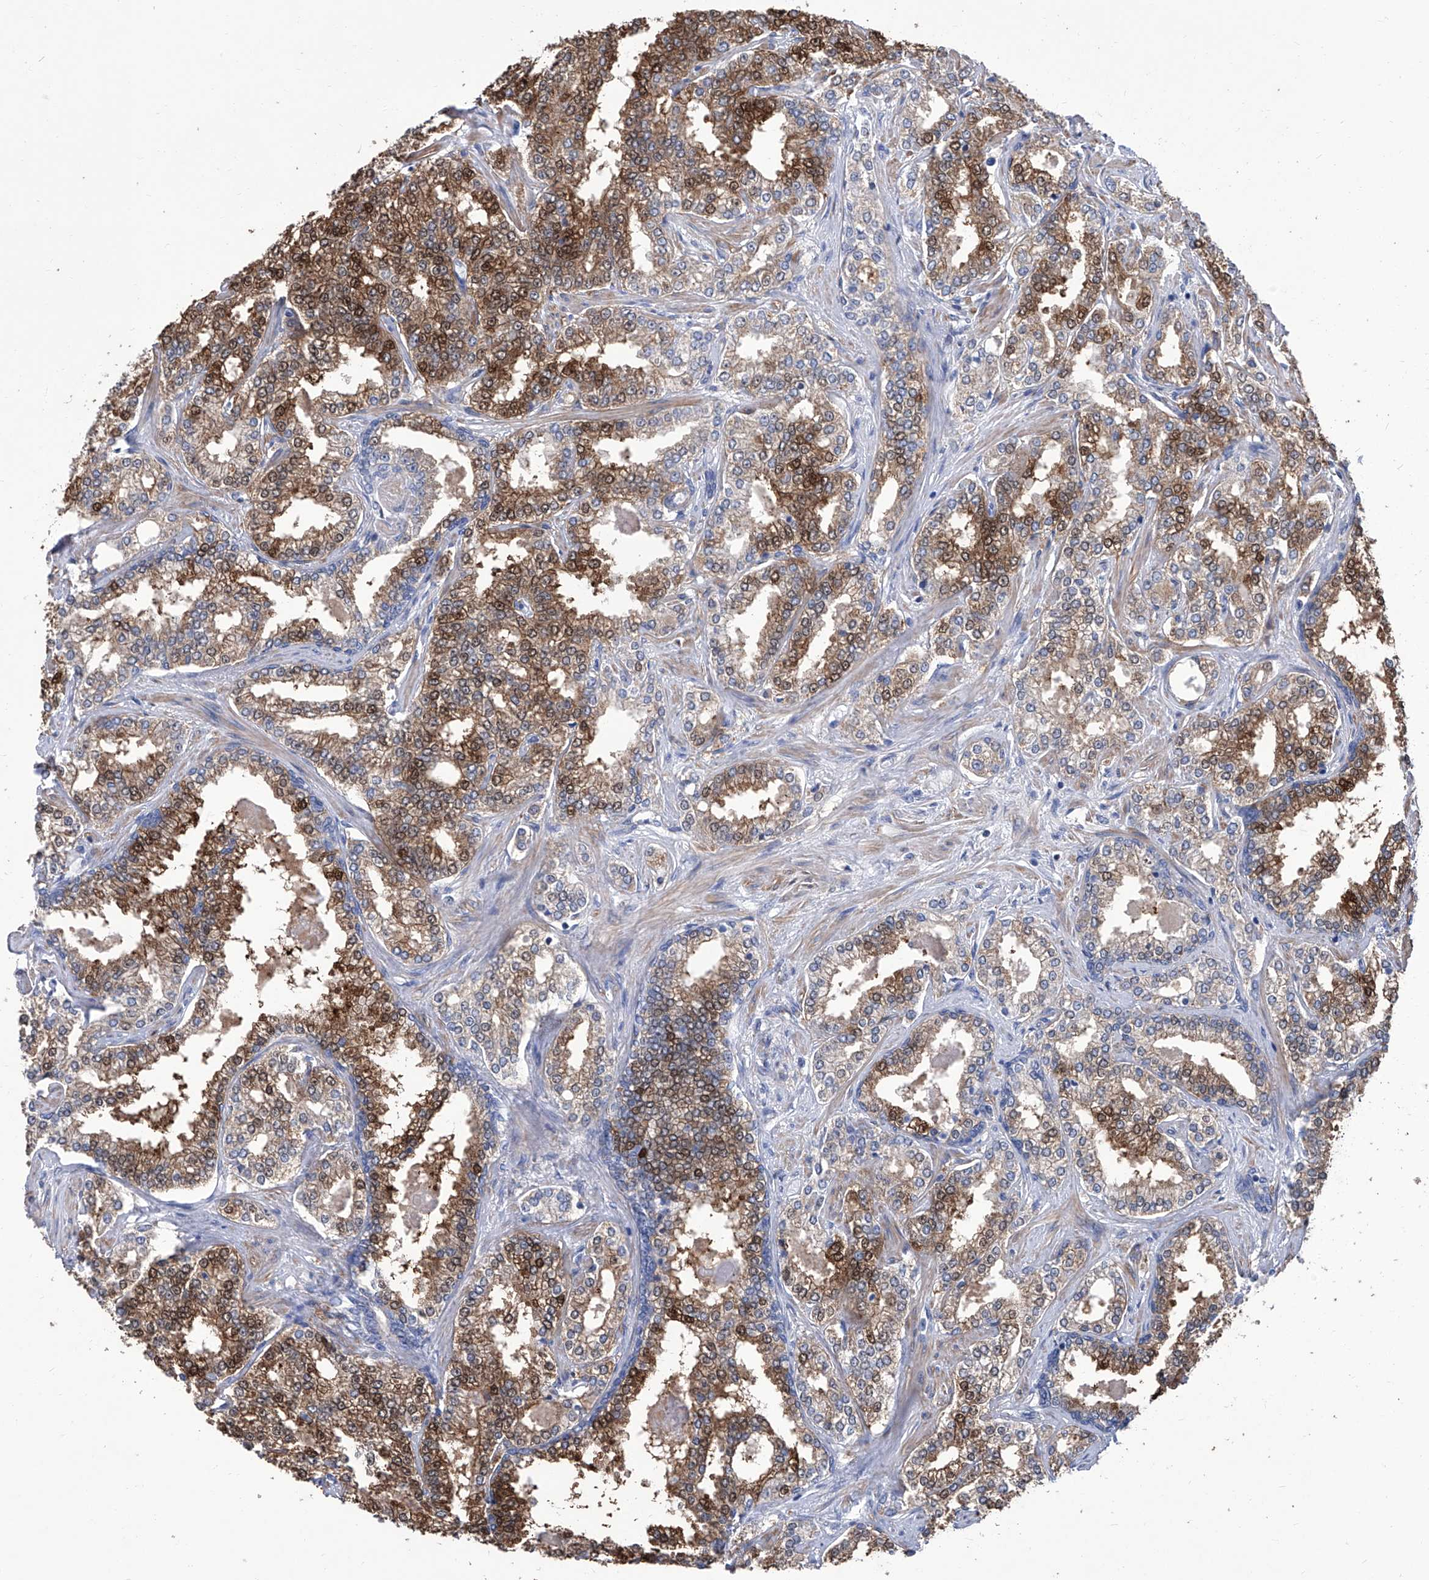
{"staining": {"intensity": "moderate", "quantity": ">75%", "location": "cytoplasmic/membranous,nuclear"}, "tissue": "prostate cancer", "cell_type": "Tumor cells", "image_type": "cancer", "snomed": [{"axis": "morphology", "description": "Normal tissue, NOS"}, {"axis": "morphology", "description": "Adenocarcinoma, High grade"}, {"axis": "topography", "description": "Prostate"}], "caption": "Immunohistochemical staining of human prostate cancer (high-grade adenocarcinoma) displays moderate cytoplasmic/membranous and nuclear protein expression in approximately >75% of tumor cells.", "gene": "SMS", "patient": {"sex": "male", "age": 83}}